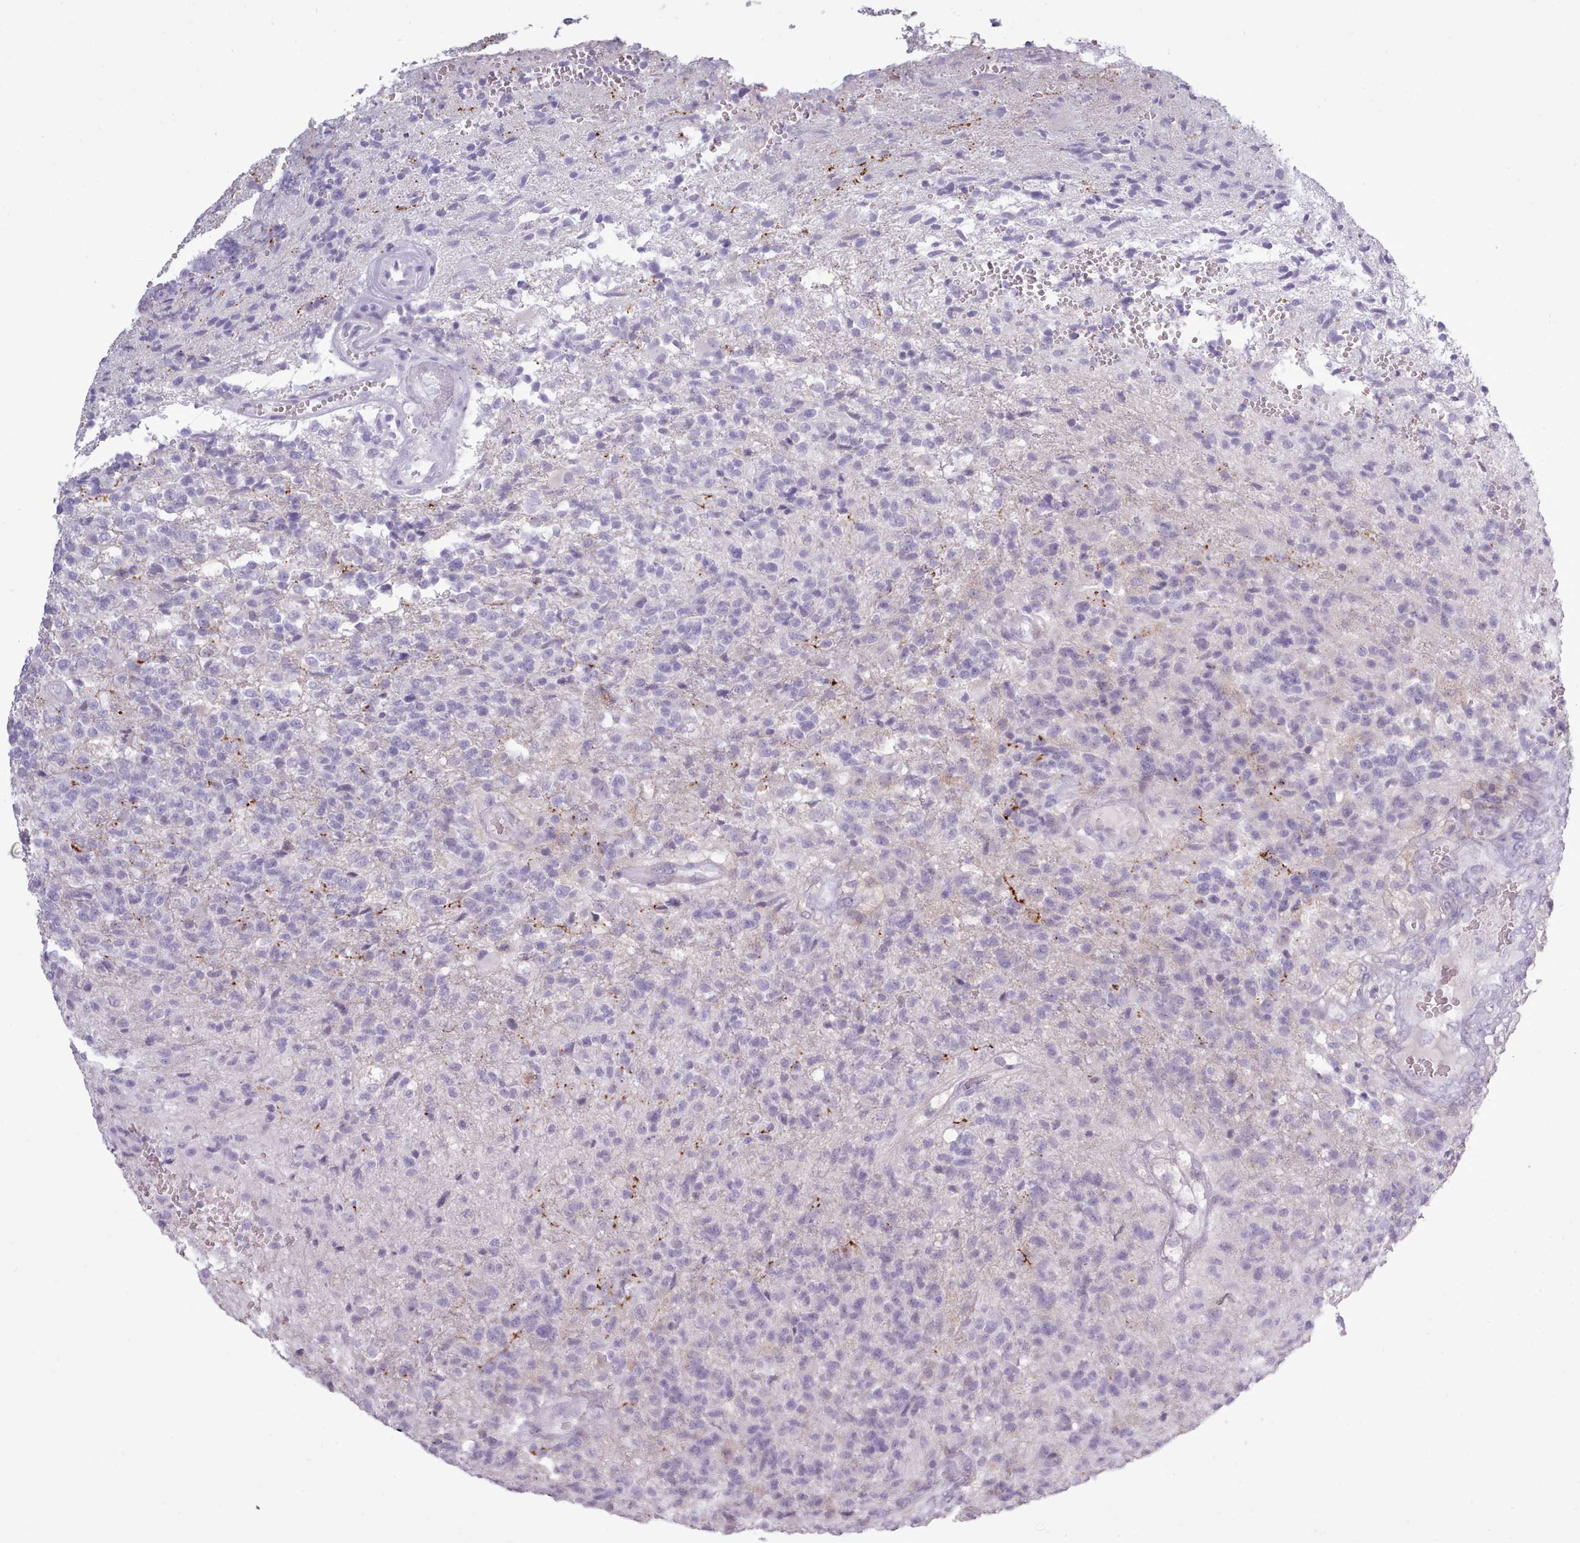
{"staining": {"intensity": "negative", "quantity": "none", "location": "none"}, "tissue": "glioma", "cell_type": "Tumor cells", "image_type": "cancer", "snomed": [{"axis": "morphology", "description": "Glioma, malignant, High grade"}, {"axis": "topography", "description": "Brain"}], "caption": "This micrograph is of malignant glioma (high-grade) stained with immunohistochemistry (IHC) to label a protein in brown with the nuclei are counter-stained blue. There is no staining in tumor cells.", "gene": "BDKRB2", "patient": {"sex": "male", "age": 56}}